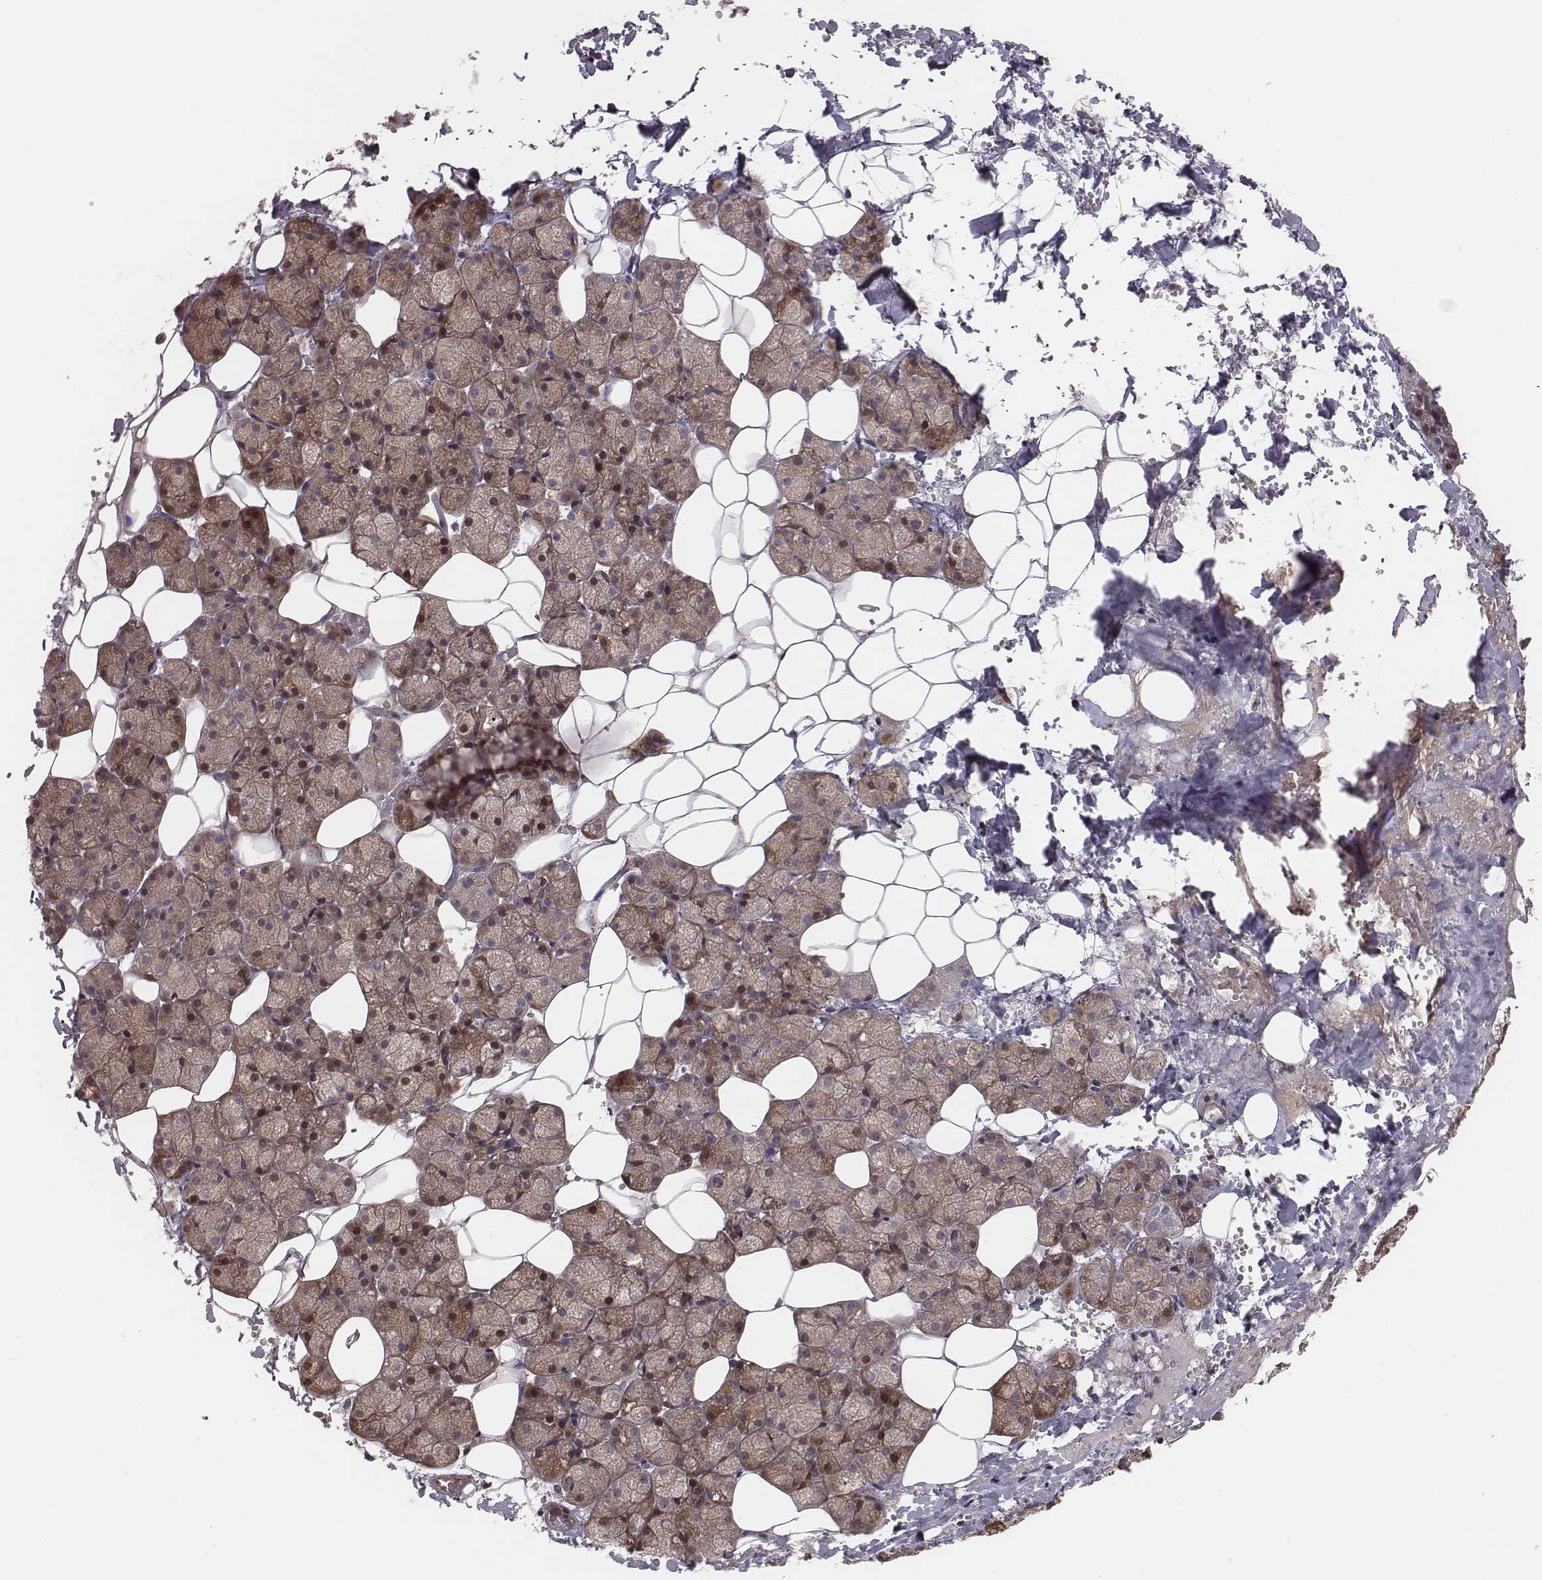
{"staining": {"intensity": "weak", "quantity": ">75%", "location": "cytoplasmic/membranous"}, "tissue": "salivary gland", "cell_type": "Glandular cells", "image_type": "normal", "snomed": [{"axis": "morphology", "description": "Normal tissue, NOS"}, {"axis": "topography", "description": "Salivary gland"}], "caption": "A brown stain labels weak cytoplasmic/membranous positivity of a protein in glandular cells of benign human salivary gland. (Stains: DAB (3,3'-diaminobenzidine) in brown, nuclei in blue, Microscopy: brightfield microscopy at high magnification).", "gene": "CAD", "patient": {"sex": "male", "age": 38}}